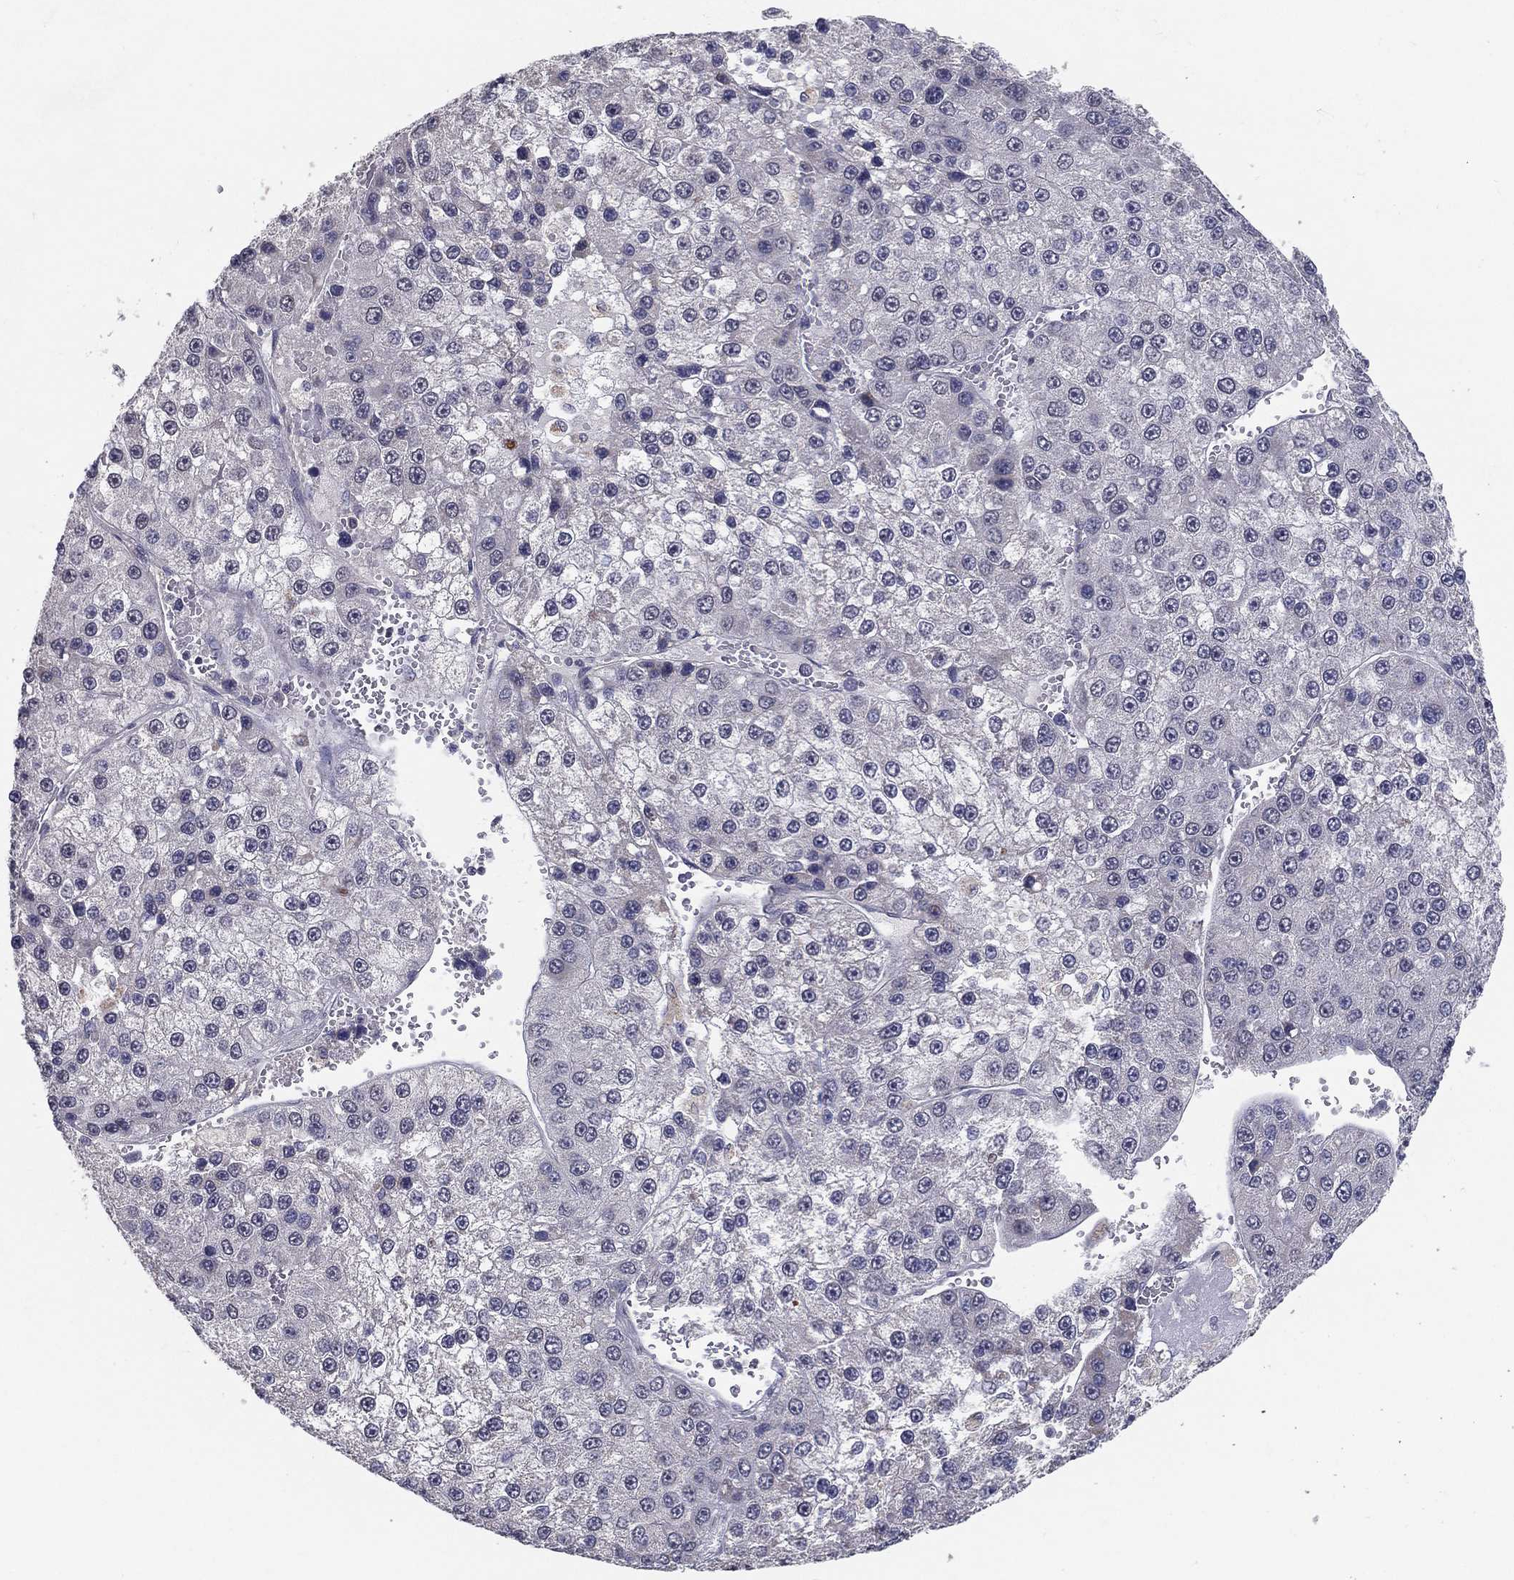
{"staining": {"intensity": "negative", "quantity": "none", "location": "none"}, "tissue": "liver cancer", "cell_type": "Tumor cells", "image_type": "cancer", "snomed": [{"axis": "morphology", "description": "Carcinoma, Hepatocellular, NOS"}, {"axis": "topography", "description": "Liver"}], "caption": "The immunohistochemistry (IHC) image has no significant staining in tumor cells of hepatocellular carcinoma (liver) tissue.", "gene": "PCSK1", "patient": {"sex": "female", "age": 73}}